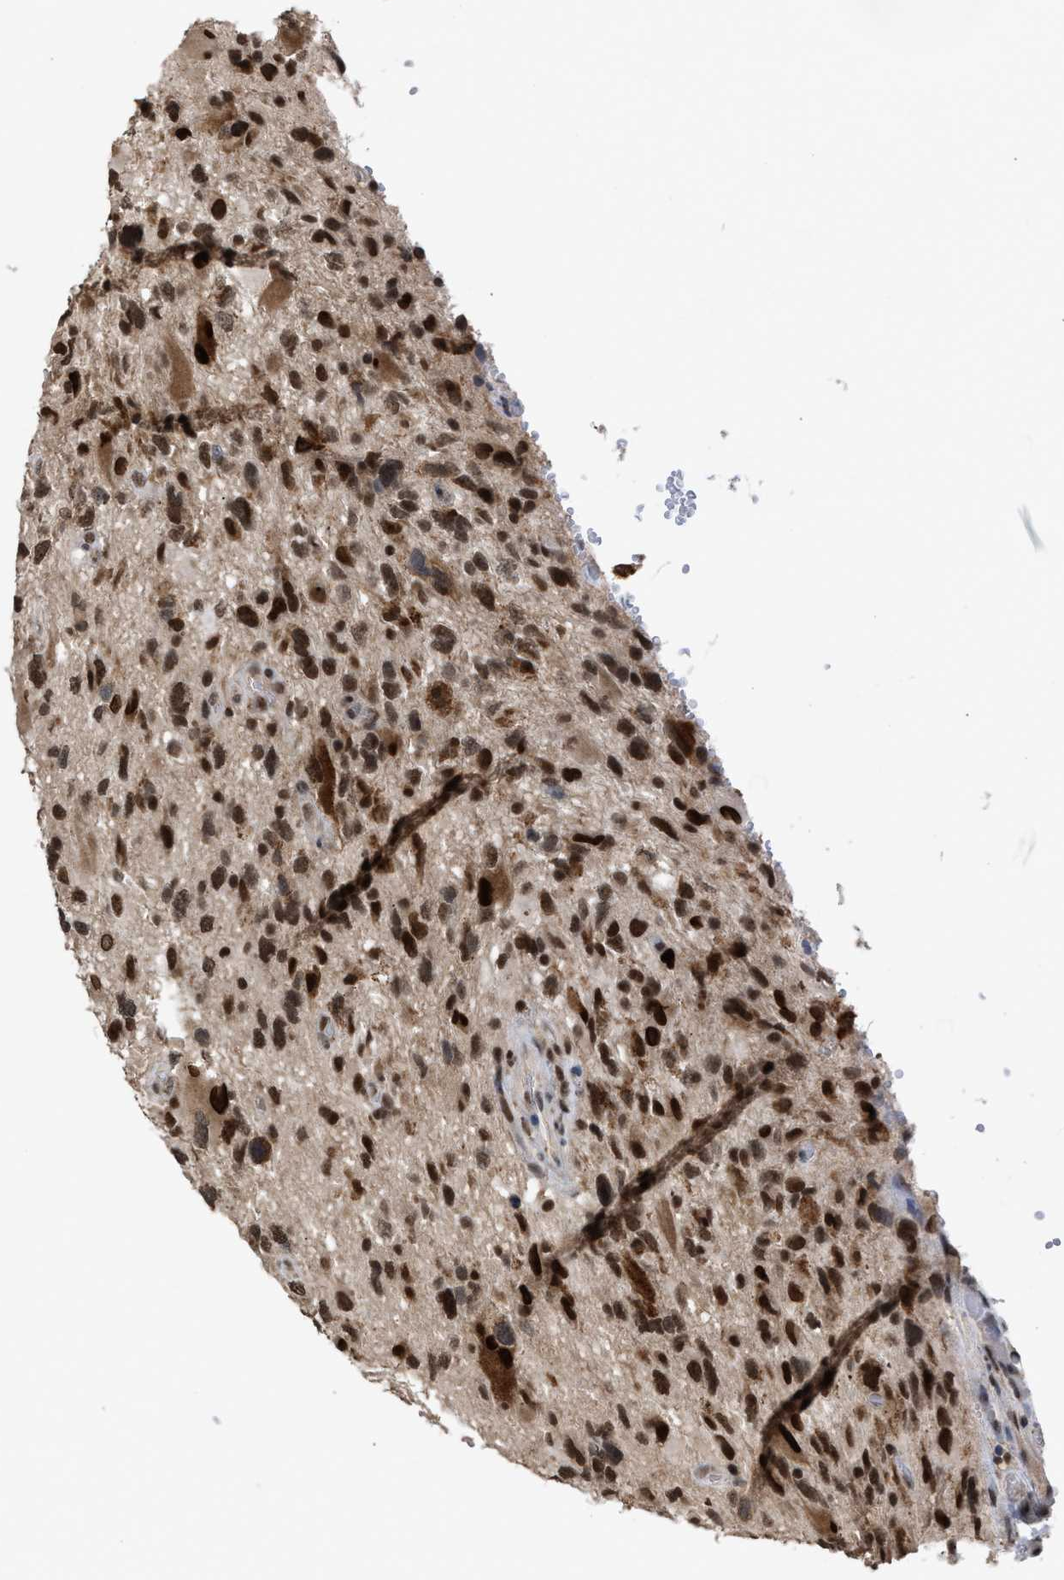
{"staining": {"intensity": "strong", "quantity": ">75%", "location": "nuclear"}, "tissue": "glioma", "cell_type": "Tumor cells", "image_type": "cancer", "snomed": [{"axis": "morphology", "description": "Glioma, malignant, High grade"}, {"axis": "topography", "description": "Brain"}], "caption": "Tumor cells demonstrate strong nuclear expression in about >75% of cells in glioma.", "gene": "C9orf78", "patient": {"sex": "male", "age": 33}}